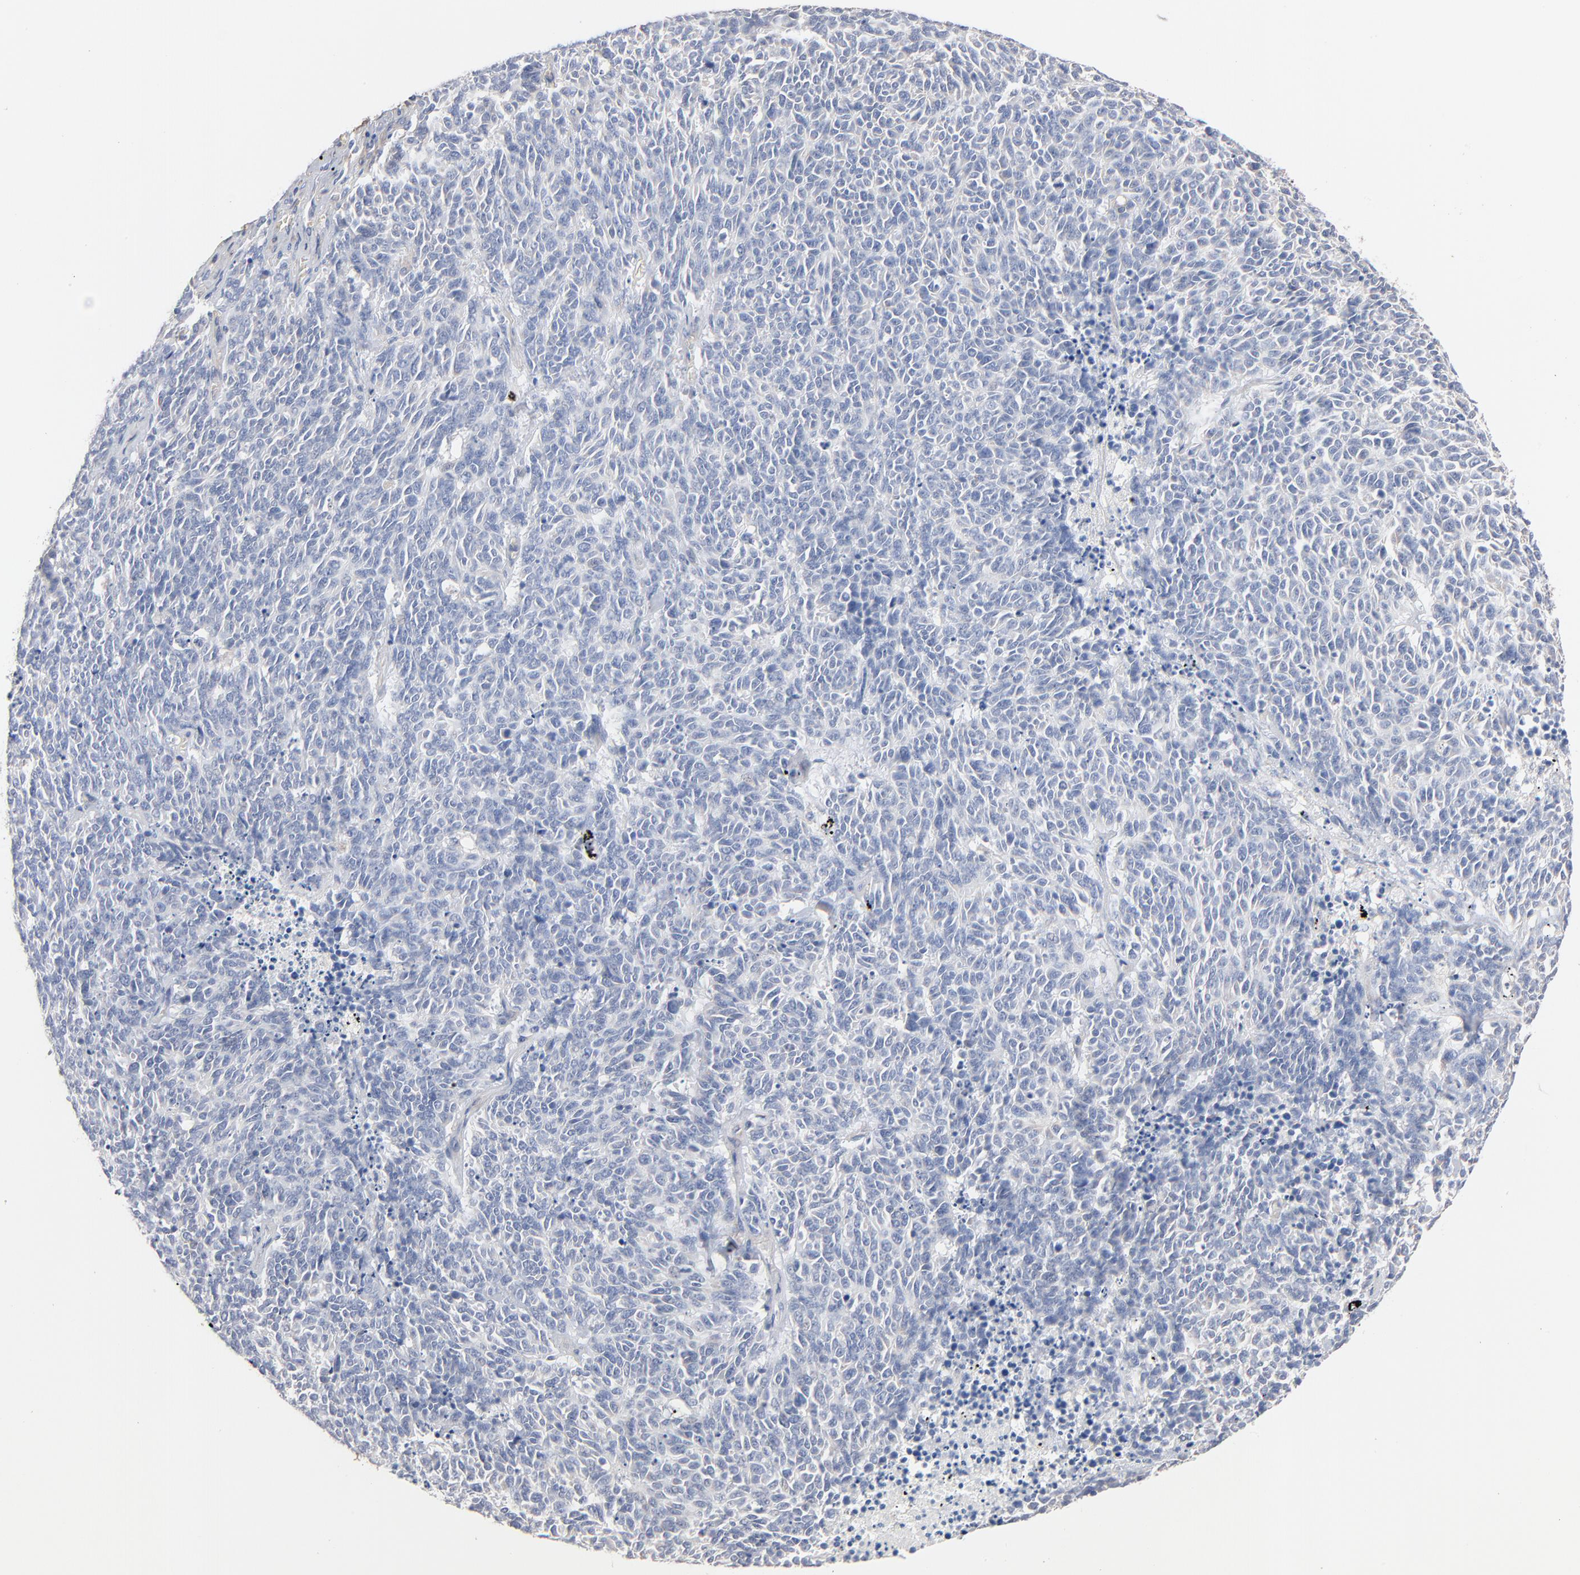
{"staining": {"intensity": "negative", "quantity": "none", "location": "none"}, "tissue": "lung cancer", "cell_type": "Tumor cells", "image_type": "cancer", "snomed": [{"axis": "morphology", "description": "Neoplasm, malignant, NOS"}, {"axis": "topography", "description": "Lung"}], "caption": "Immunohistochemical staining of lung cancer (neoplasm (malignant)) exhibits no significant staining in tumor cells.", "gene": "ABCD4", "patient": {"sex": "female", "age": 58}}